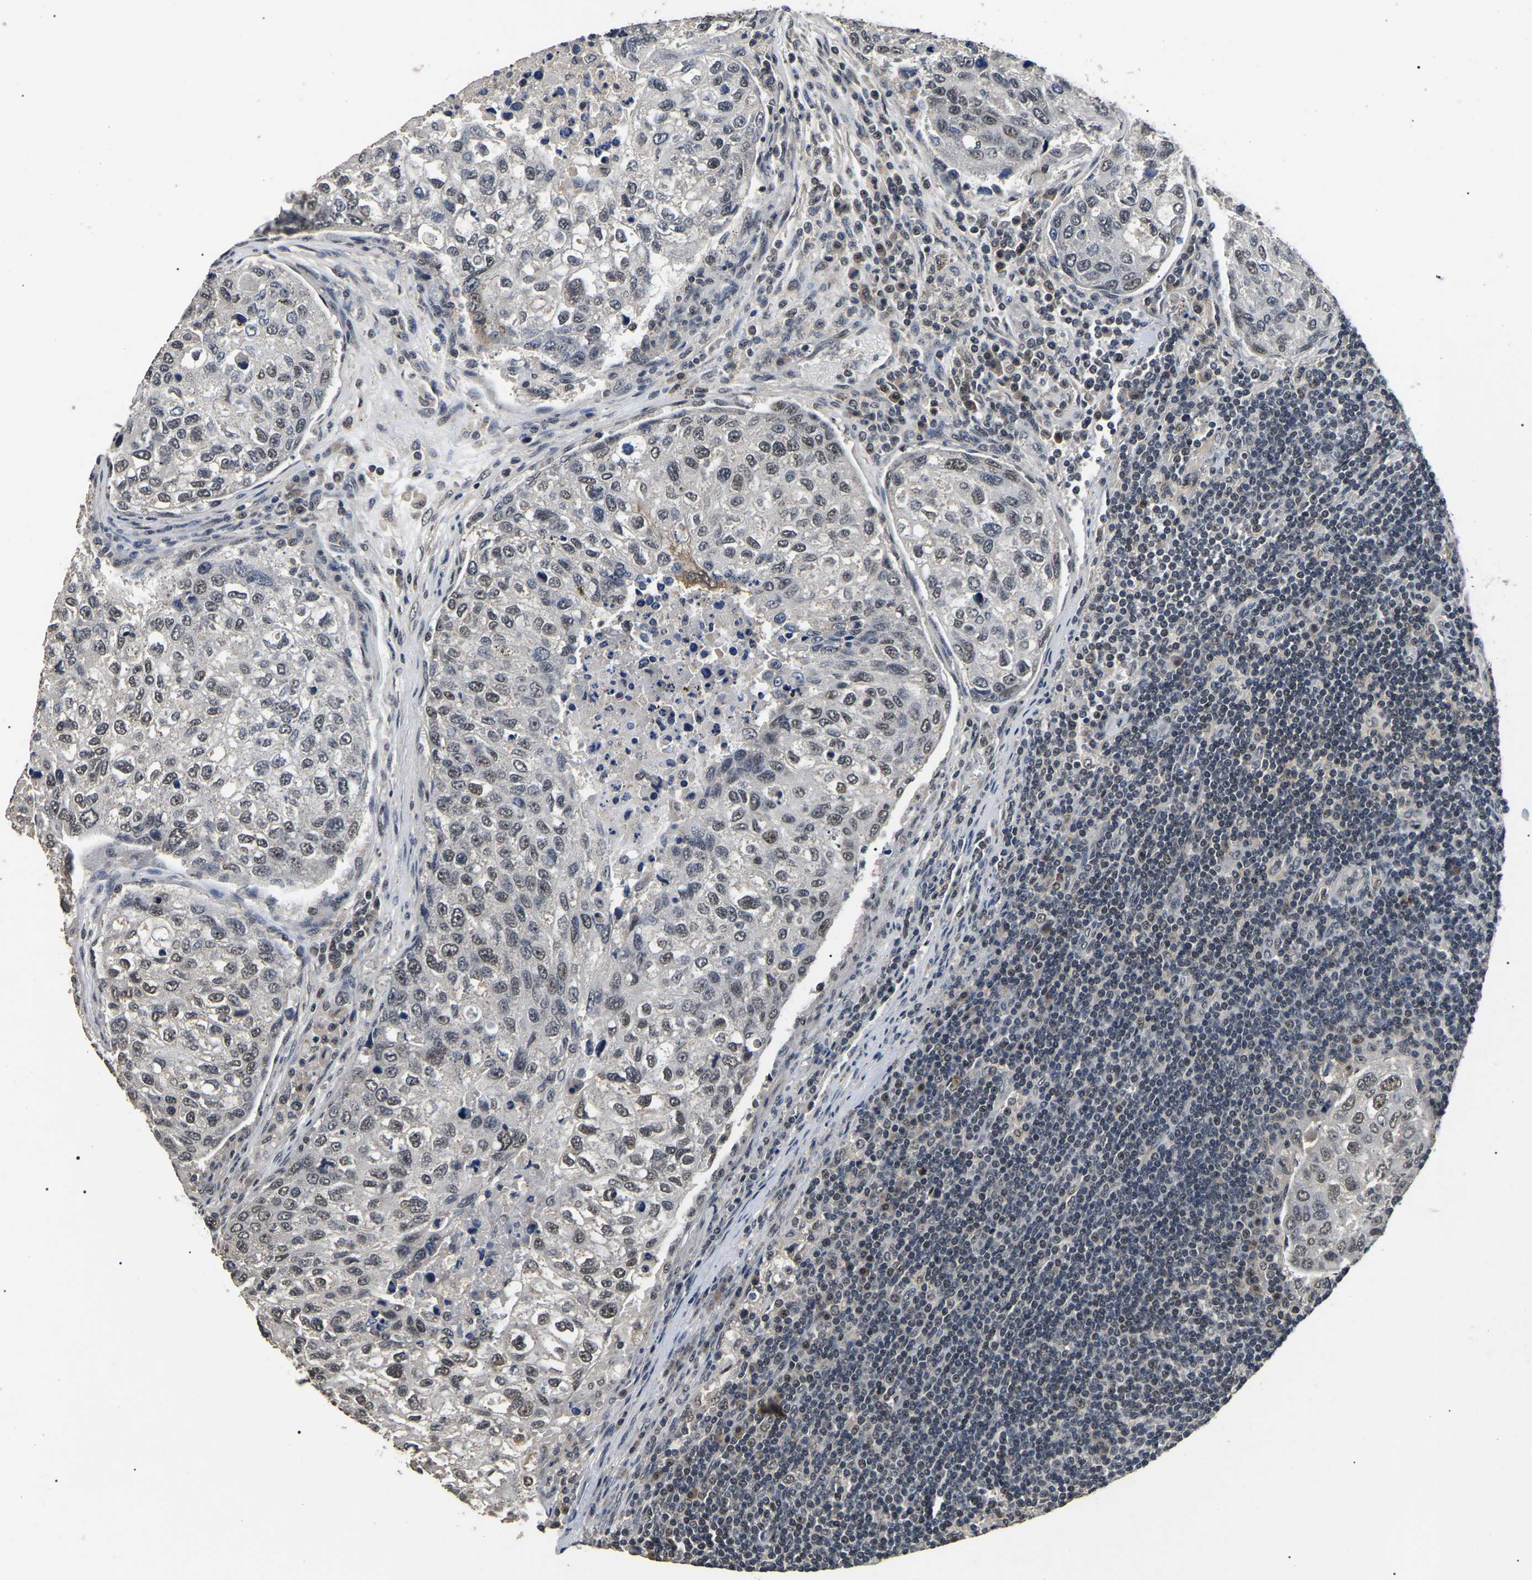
{"staining": {"intensity": "weak", "quantity": "25%-75%", "location": "nuclear"}, "tissue": "urothelial cancer", "cell_type": "Tumor cells", "image_type": "cancer", "snomed": [{"axis": "morphology", "description": "Urothelial carcinoma, High grade"}, {"axis": "topography", "description": "Lymph node"}, {"axis": "topography", "description": "Urinary bladder"}], "caption": "IHC histopathology image of urothelial cancer stained for a protein (brown), which demonstrates low levels of weak nuclear staining in approximately 25%-75% of tumor cells.", "gene": "PPM1E", "patient": {"sex": "male", "age": 51}}